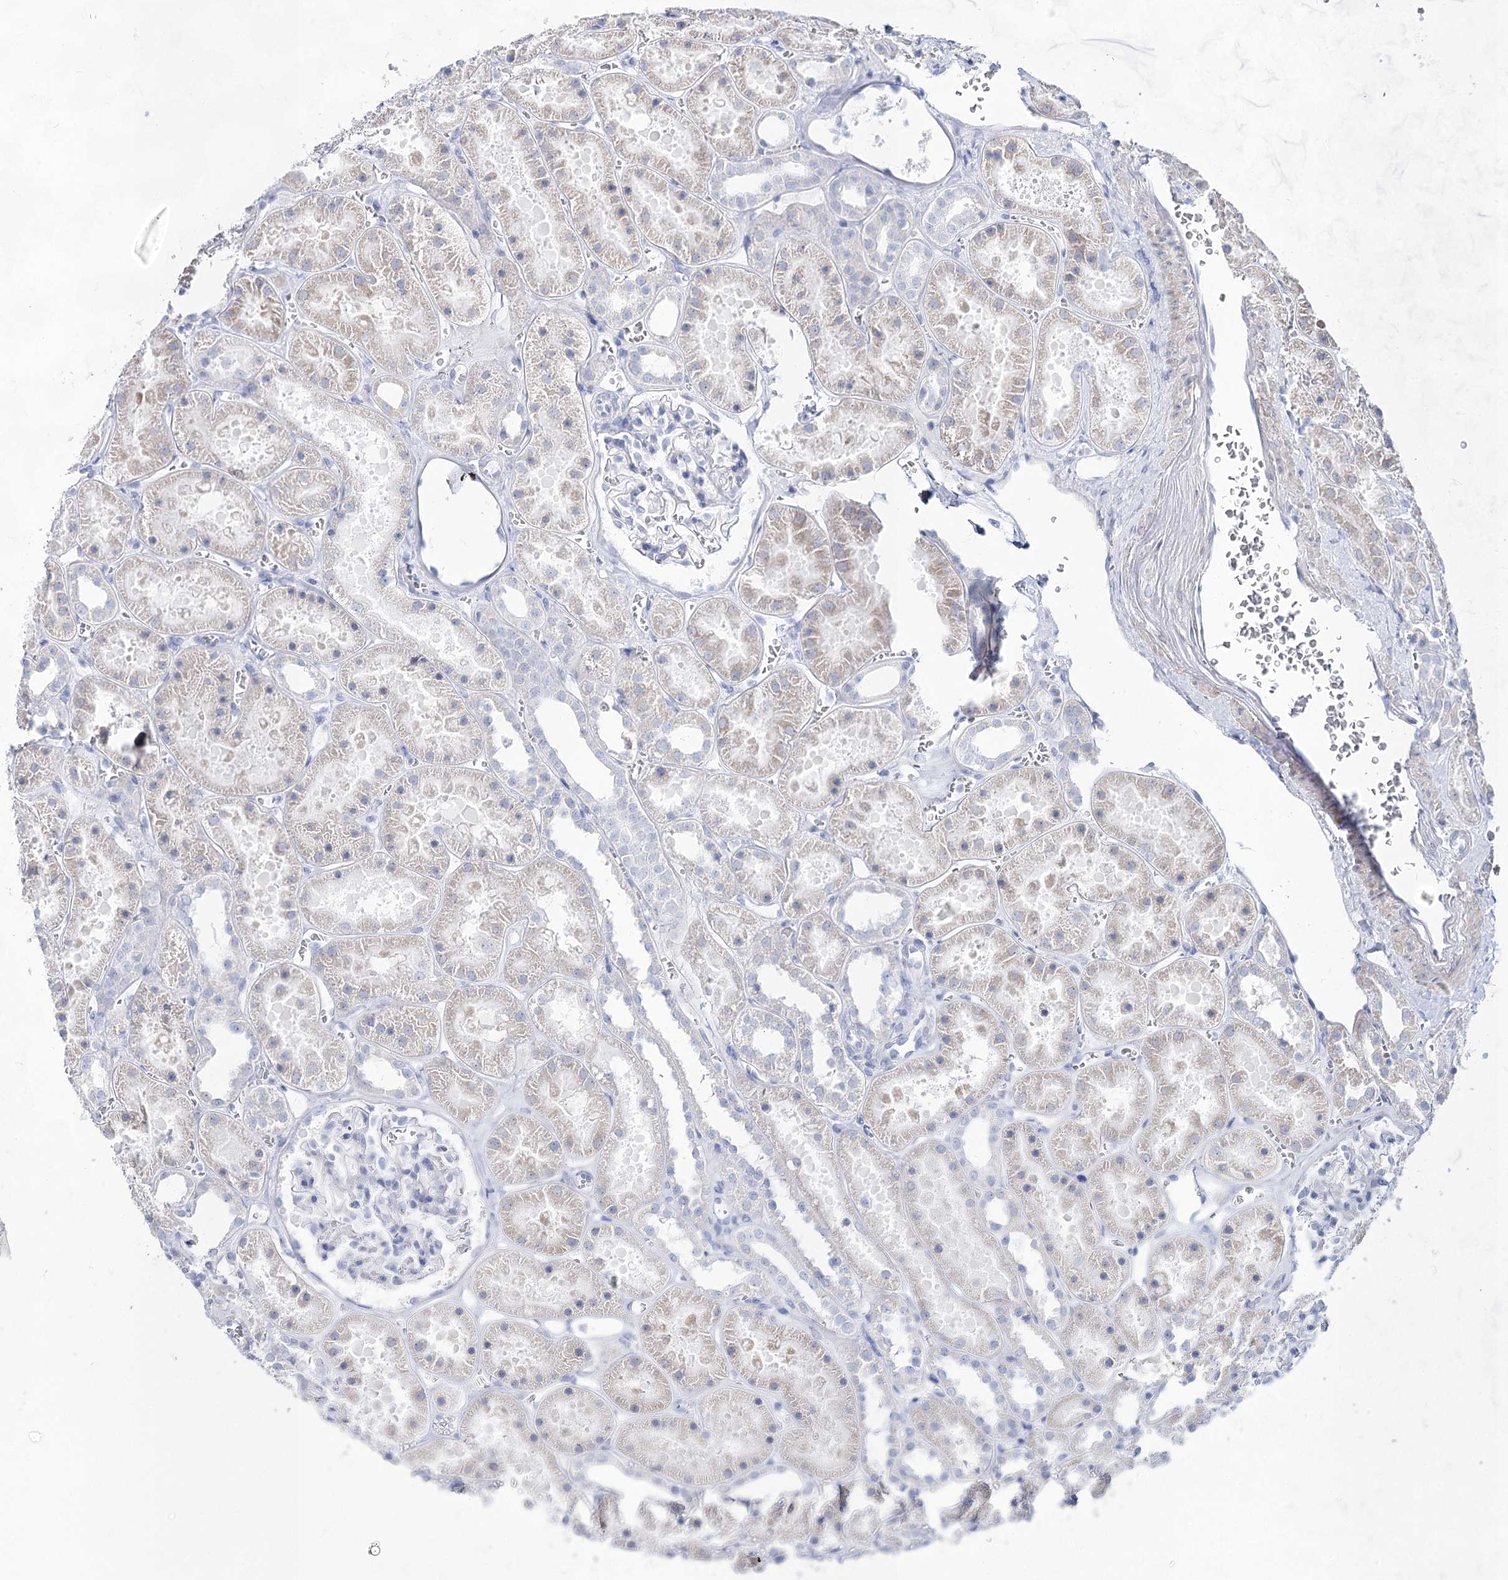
{"staining": {"intensity": "negative", "quantity": "none", "location": "none"}, "tissue": "kidney", "cell_type": "Cells in glomeruli", "image_type": "normal", "snomed": [{"axis": "morphology", "description": "Normal tissue, NOS"}, {"axis": "topography", "description": "Kidney"}], "caption": "Protein analysis of unremarkable kidney exhibits no significant expression in cells in glomeruli. Nuclei are stained in blue.", "gene": "ACRV1", "patient": {"sex": "female", "age": 41}}